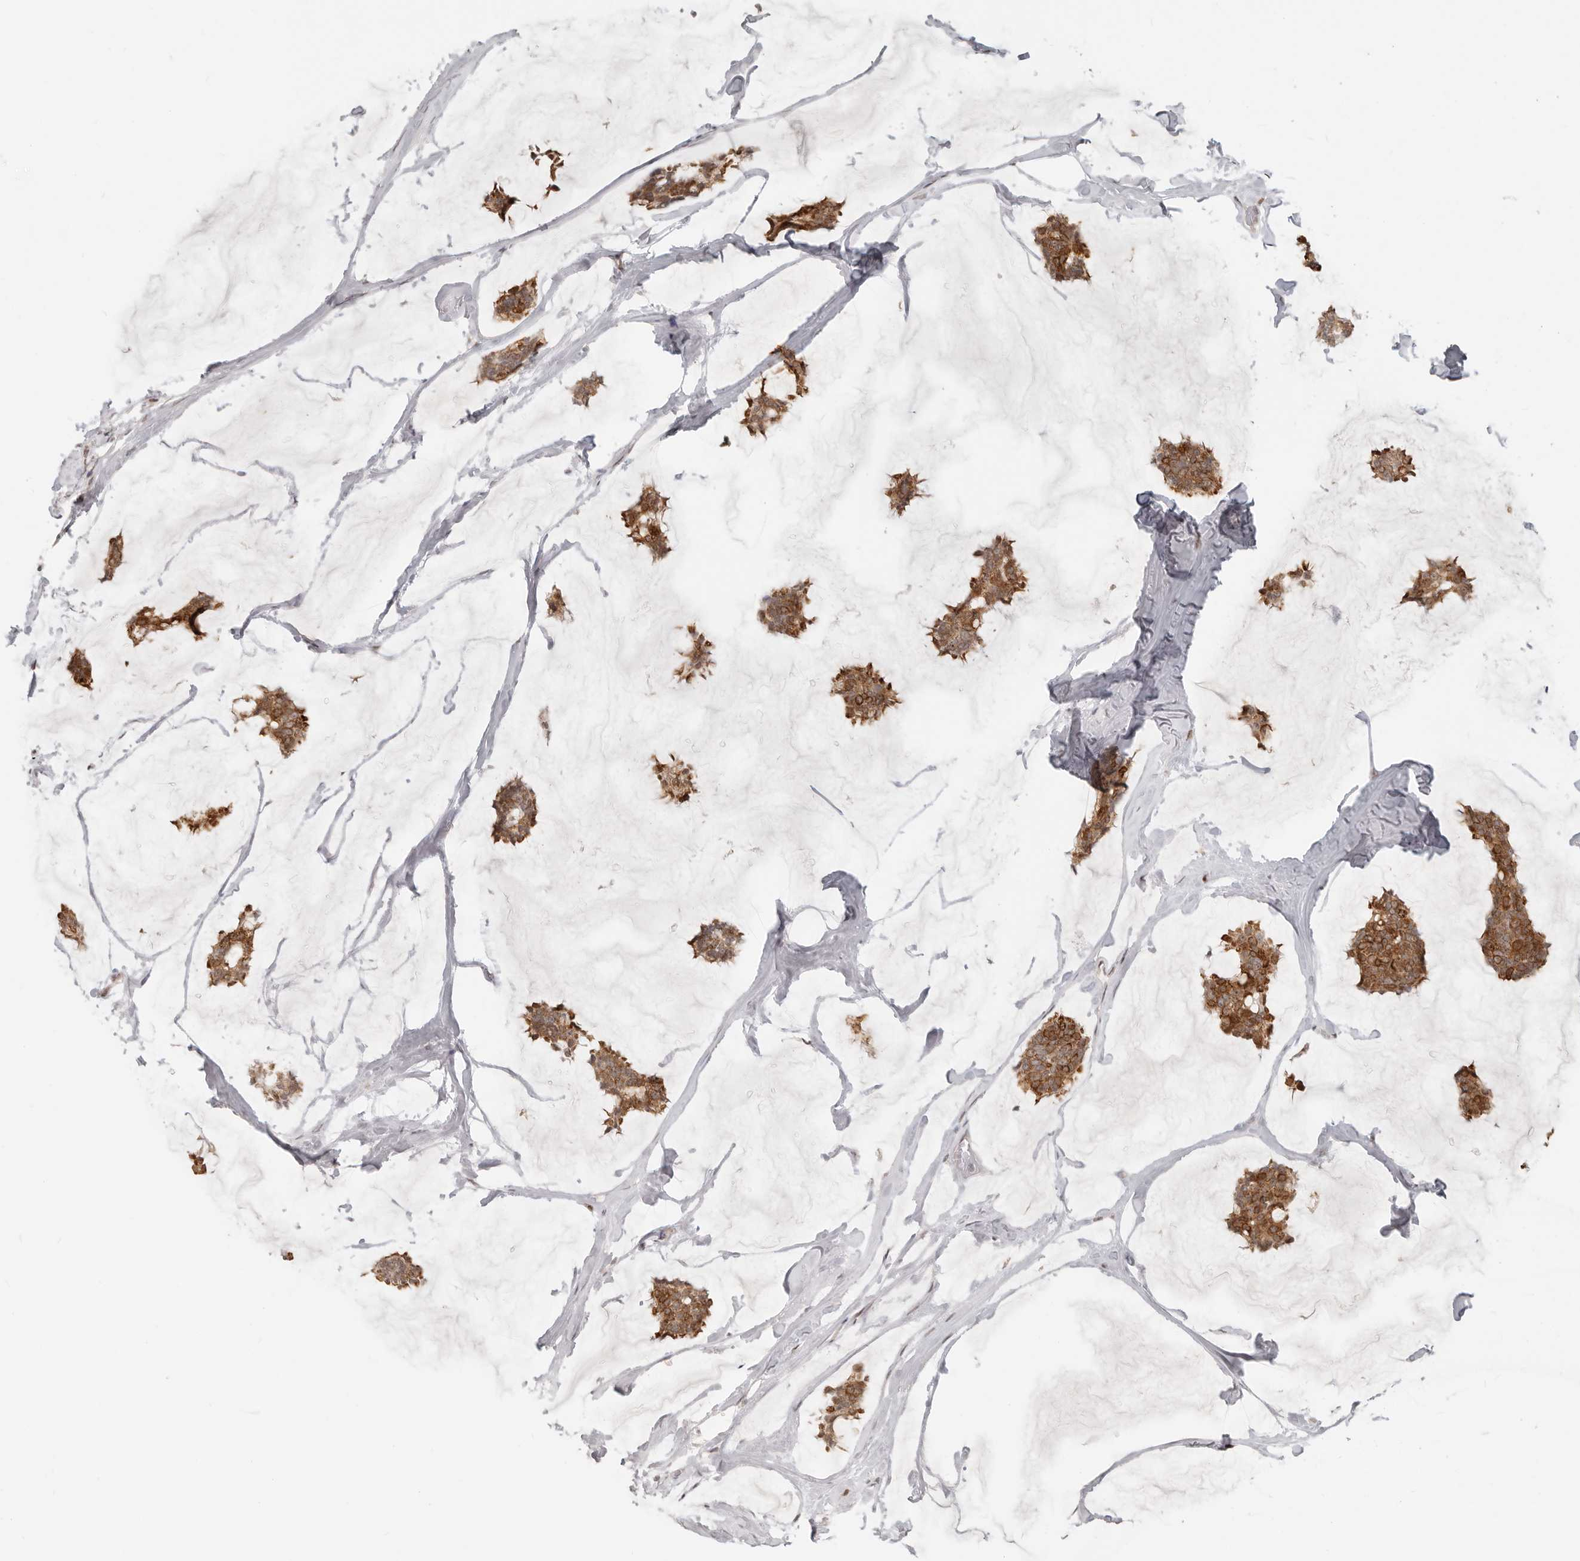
{"staining": {"intensity": "strong", "quantity": ">75%", "location": "cytoplasmic/membranous"}, "tissue": "breast cancer", "cell_type": "Tumor cells", "image_type": "cancer", "snomed": [{"axis": "morphology", "description": "Duct carcinoma"}, {"axis": "topography", "description": "Breast"}], "caption": "Strong cytoplasmic/membranous expression is present in about >75% of tumor cells in intraductal carcinoma (breast). The staining was performed using DAB (3,3'-diaminobenzidine), with brown indicating positive protein expression. Nuclei are stained blue with hematoxylin.", "gene": "RFC2", "patient": {"sex": "female", "age": 93}}